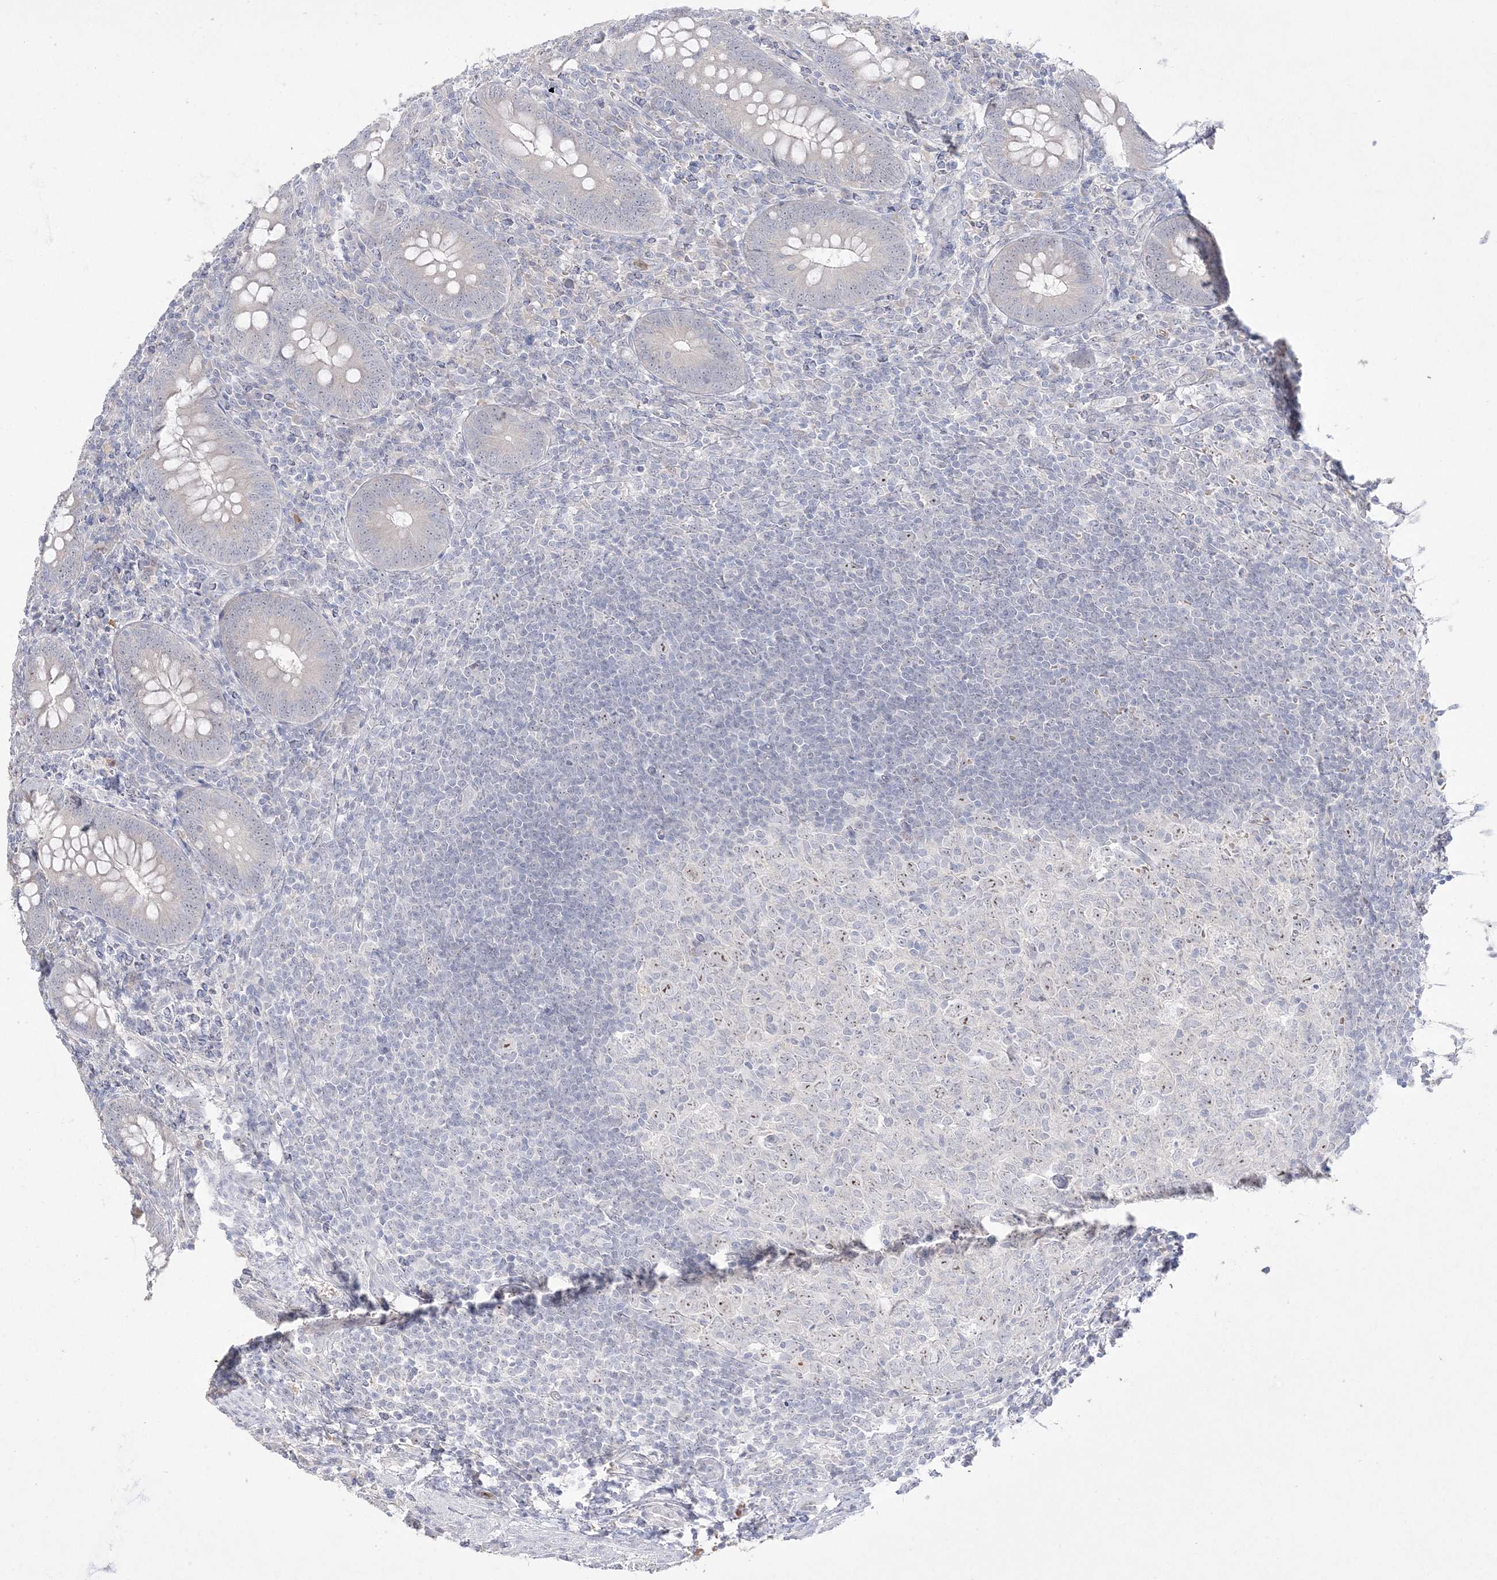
{"staining": {"intensity": "negative", "quantity": "none", "location": "none"}, "tissue": "appendix", "cell_type": "Glandular cells", "image_type": "normal", "snomed": [{"axis": "morphology", "description": "Normal tissue, NOS"}, {"axis": "topography", "description": "Appendix"}], "caption": "Glandular cells are negative for protein expression in normal human appendix. (DAB (3,3'-diaminobenzidine) immunohistochemistry, high magnification).", "gene": "NOP16", "patient": {"sex": "male", "age": 14}}